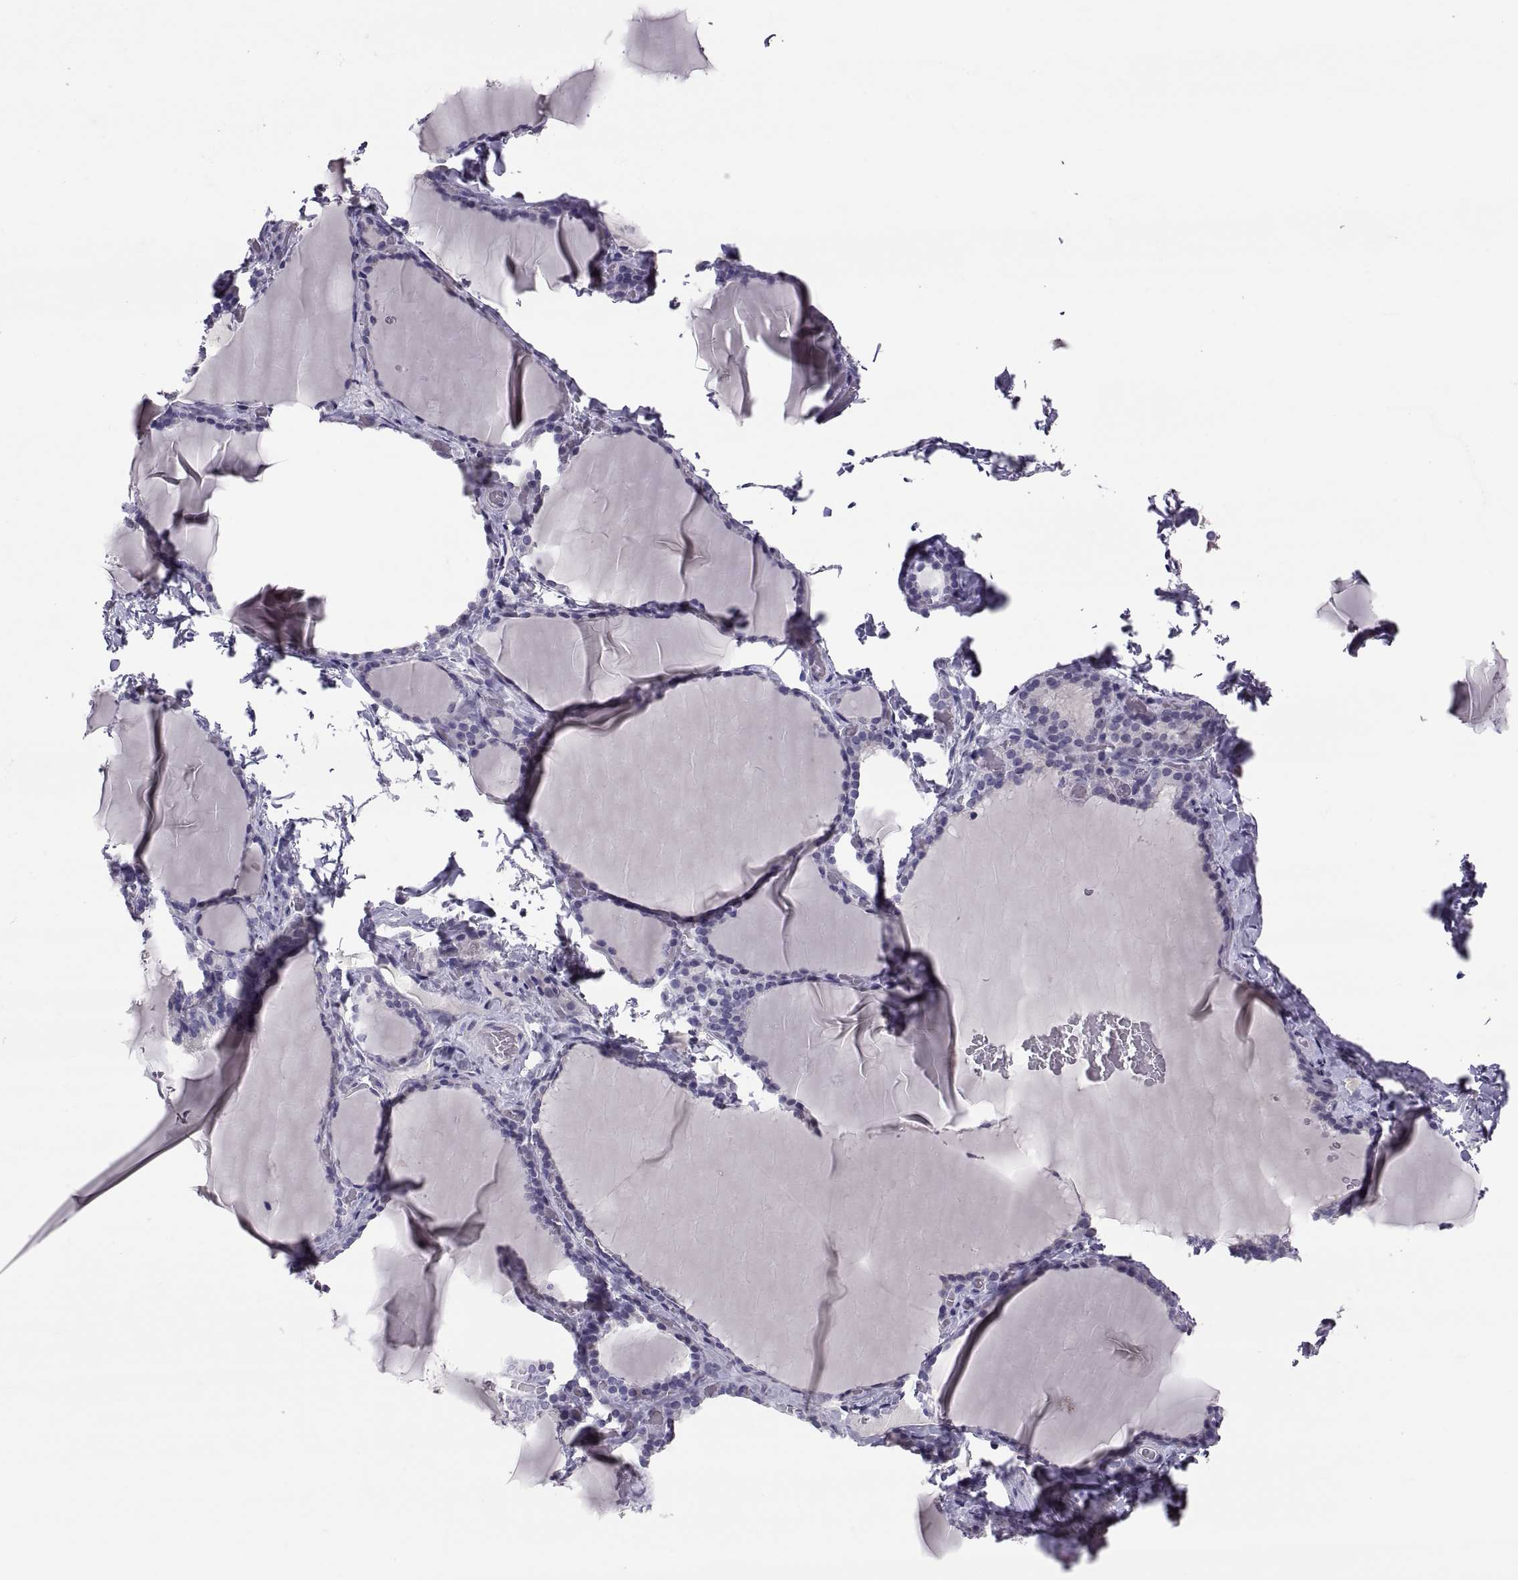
{"staining": {"intensity": "negative", "quantity": "none", "location": "none"}, "tissue": "thyroid gland", "cell_type": "Glandular cells", "image_type": "normal", "snomed": [{"axis": "morphology", "description": "Normal tissue, NOS"}, {"axis": "morphology", "description": "Hyperplasia, NOS"}, {"axis": "topography", "description": "Thyroid gland"}], "caption": "IHC photomicrograph of unremarkable human thyroid gland stained for a protein (brown), which exhibits no positivity in glandular cells. Nuclei are stained in blue.", "gene": "PTN", "patient": {"sex": "female", "age": 27}}